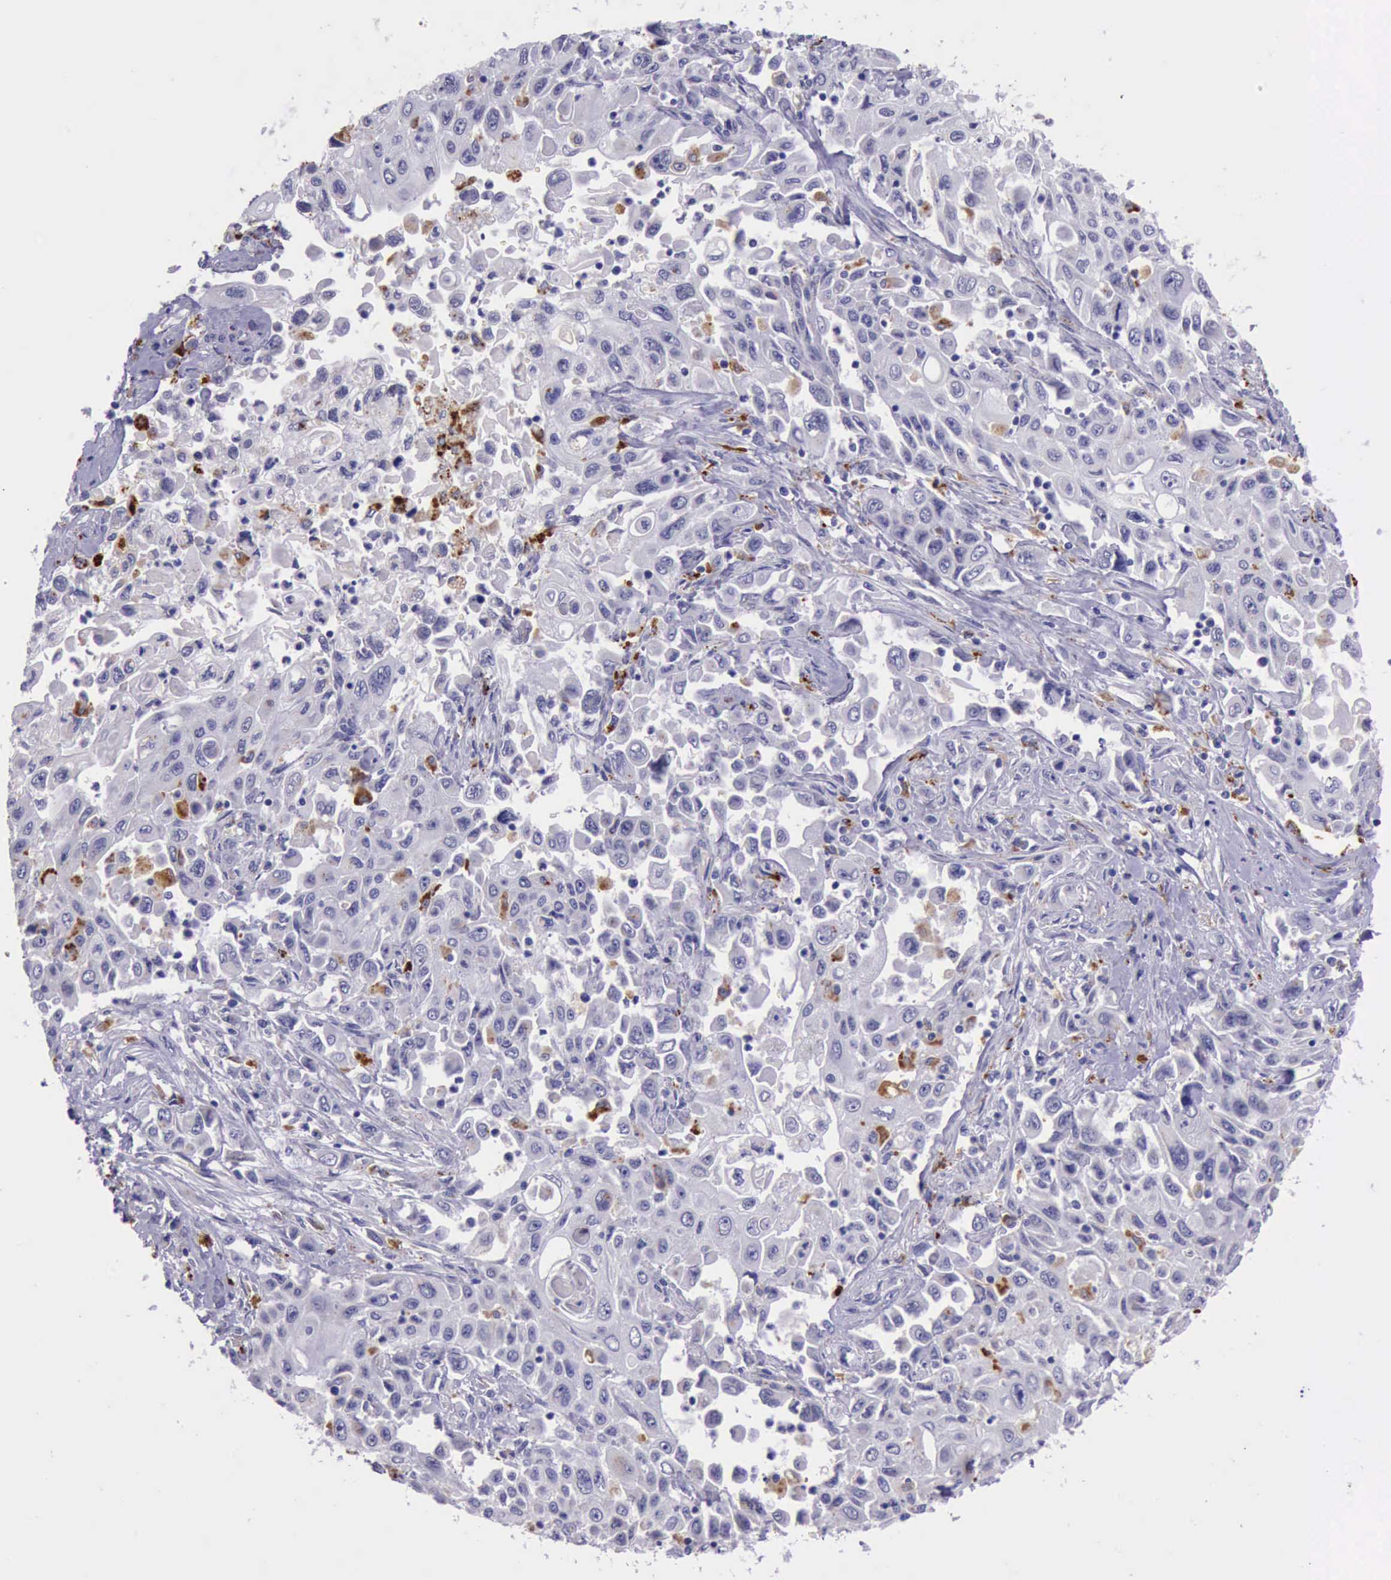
{"staining": {"intensity": "negative", "quantity": "none", "location": "none"}, "tissue": "pancreatic cancer", "cell_type": "Tumor cells", "image_type": "cancer", "snomed": [{"axis": "morphology", "description": "Adenocarcinoma, NOS"}, {"axis": "topography", "description": "Pancreas"}], "caption": "This is a image of immunohistochemistry (IHC) staining of pancreatic cancer (adenocarcinoma), which shows no staining in tumor cells. The staining is performed using DAB brown chromogen with nuclei counter-stained in using hematoxylin.", "gene": "GLA", "patient": {"sex": "male", "age": 70}}